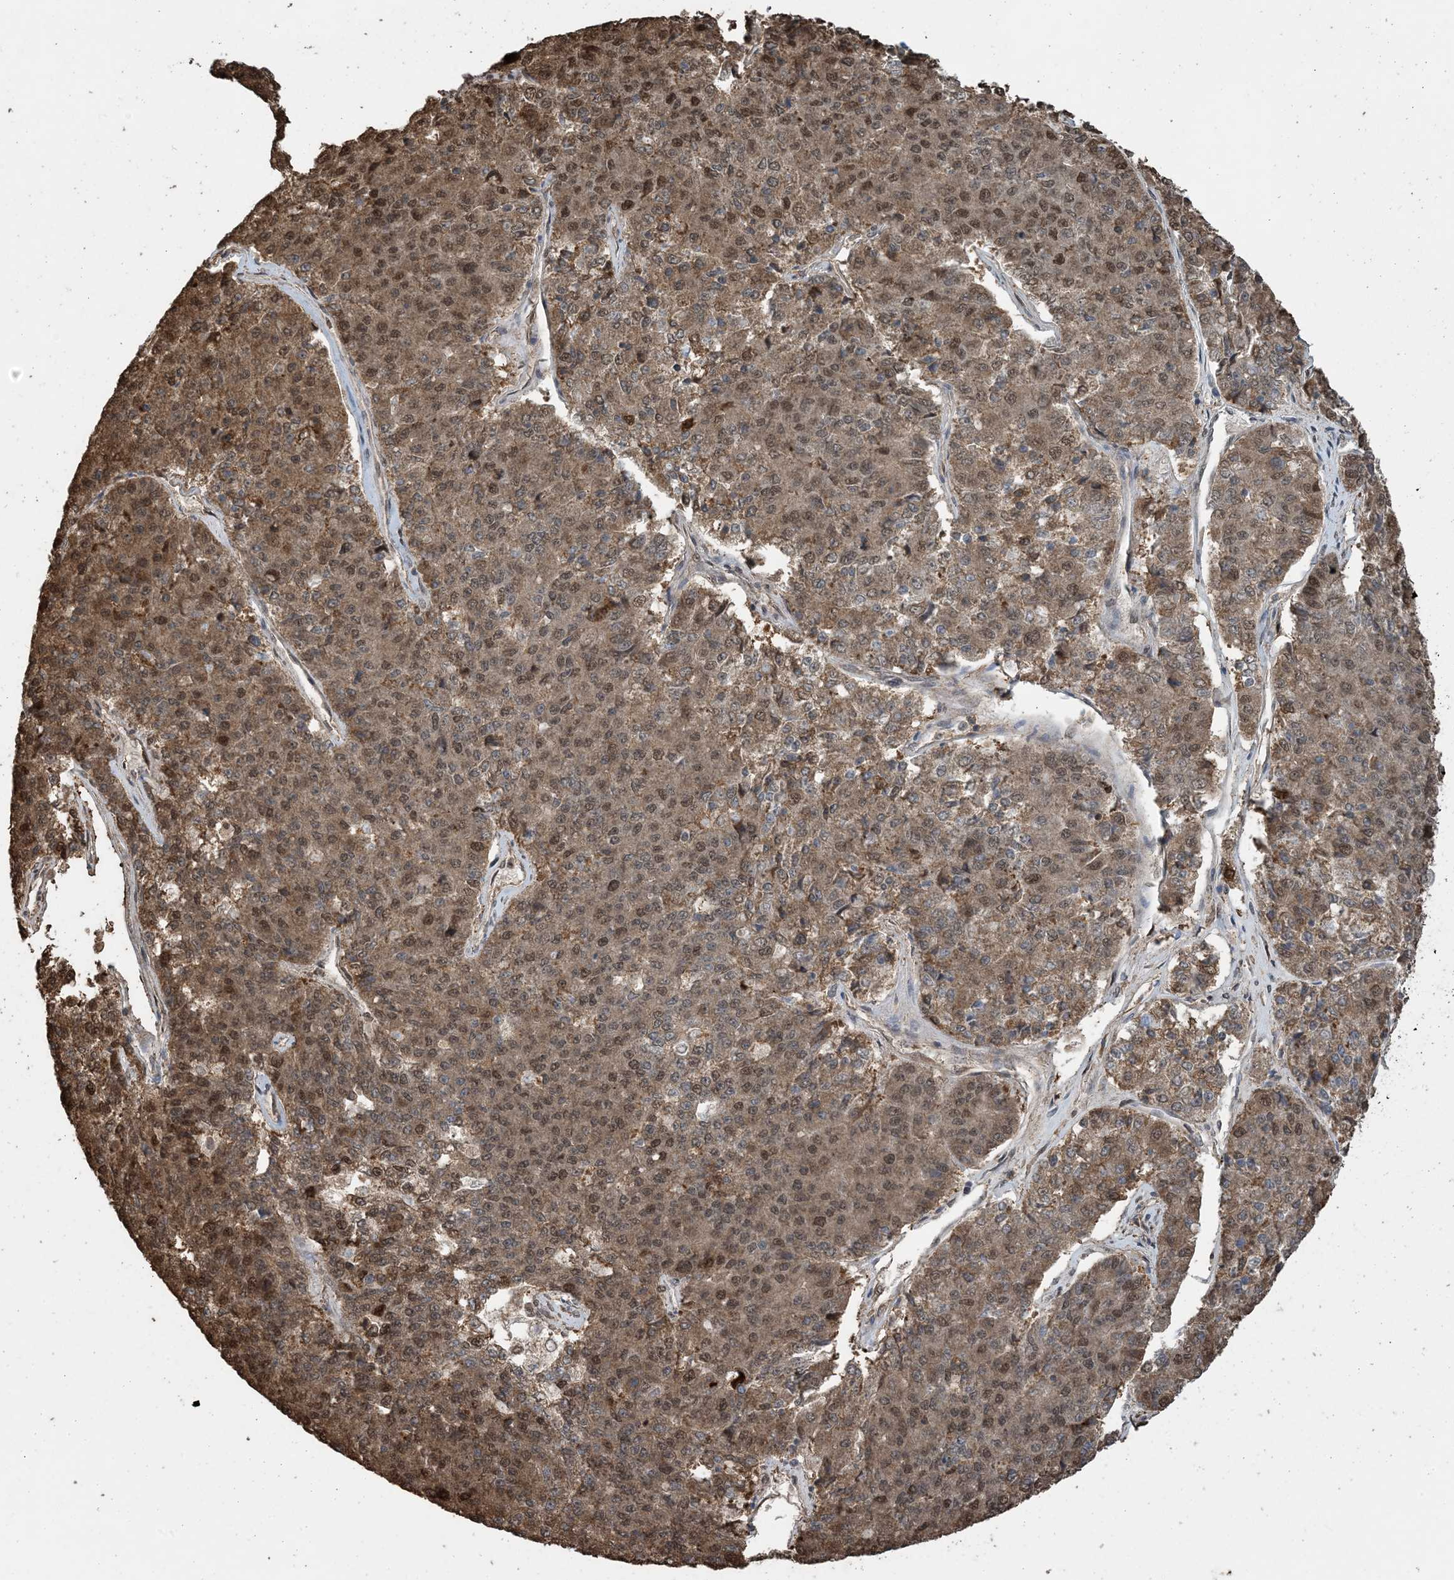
{"staining": {"intensity": "moderate", "quantity": ">75%", "location": "cytoplasmic/membranous,nuclear"}, "tissue": "pancreatic cancer", "cell_type": "Tumor cells", "image_type": "cancer", "snomed": [{"axis": "morphology", "description": "Adenocarcinoma, NOS"}, {"axis": "topography", "description": "Pancreas"}], "caption": "The micrograph shows immunohistochemical staining of adenocarcinoma (pancreatic). There is moderate cytoplasmic/membranous and nuclear staining is seen in approximately >75% of tumor cells. Using DAB (brown) and hematoxylin (blue) stains, captured at high magnification using brightfield microscopy.", "gene": "HSPA1A", "patient": {"sex": "male", "age": 50}}